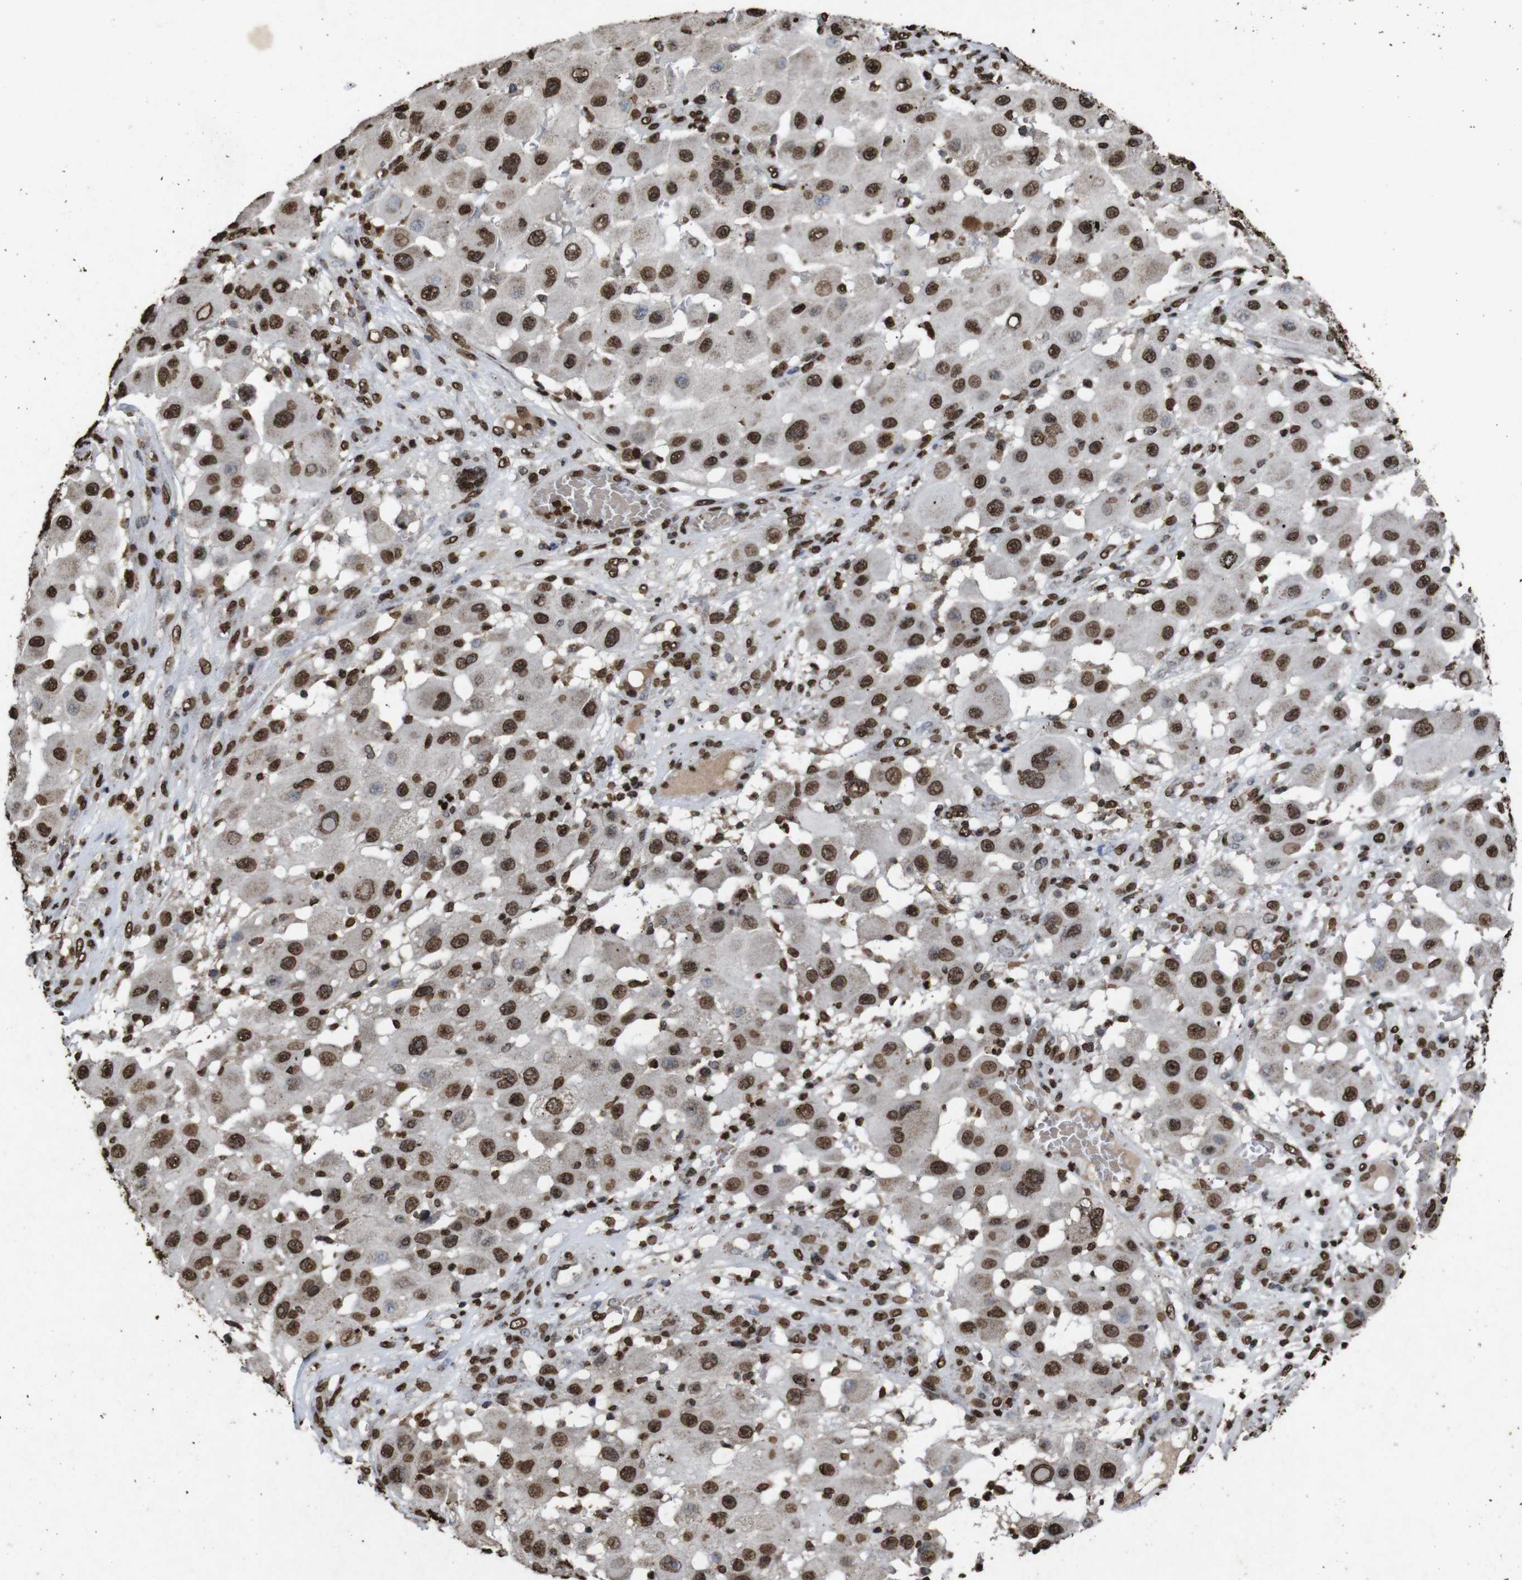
{"staining": {"intensity": "moderate", "quantity": ">75%", "location": "nuclear"}, "tissue": "melanoma", "cell_type": "Tumor cells", "image_type": "cancer", "snomed": [{"axis": "morphology", "description": "Malignant melanoma, NOS"}, {"axis": "topography", "description": "Skin"}], "caption": "A photomicrograph of human melanoma stained for a protein demonstrates moderate nuclear brown staining in tumor cells. (Stains: DAB (3,3'-diaminobenzidine) in brown, nuclei in blue, Microscopy: brightfield microscopy at high magnification).", "gene": "MDM2", "patient": {"sex": "female", "age": 81}}